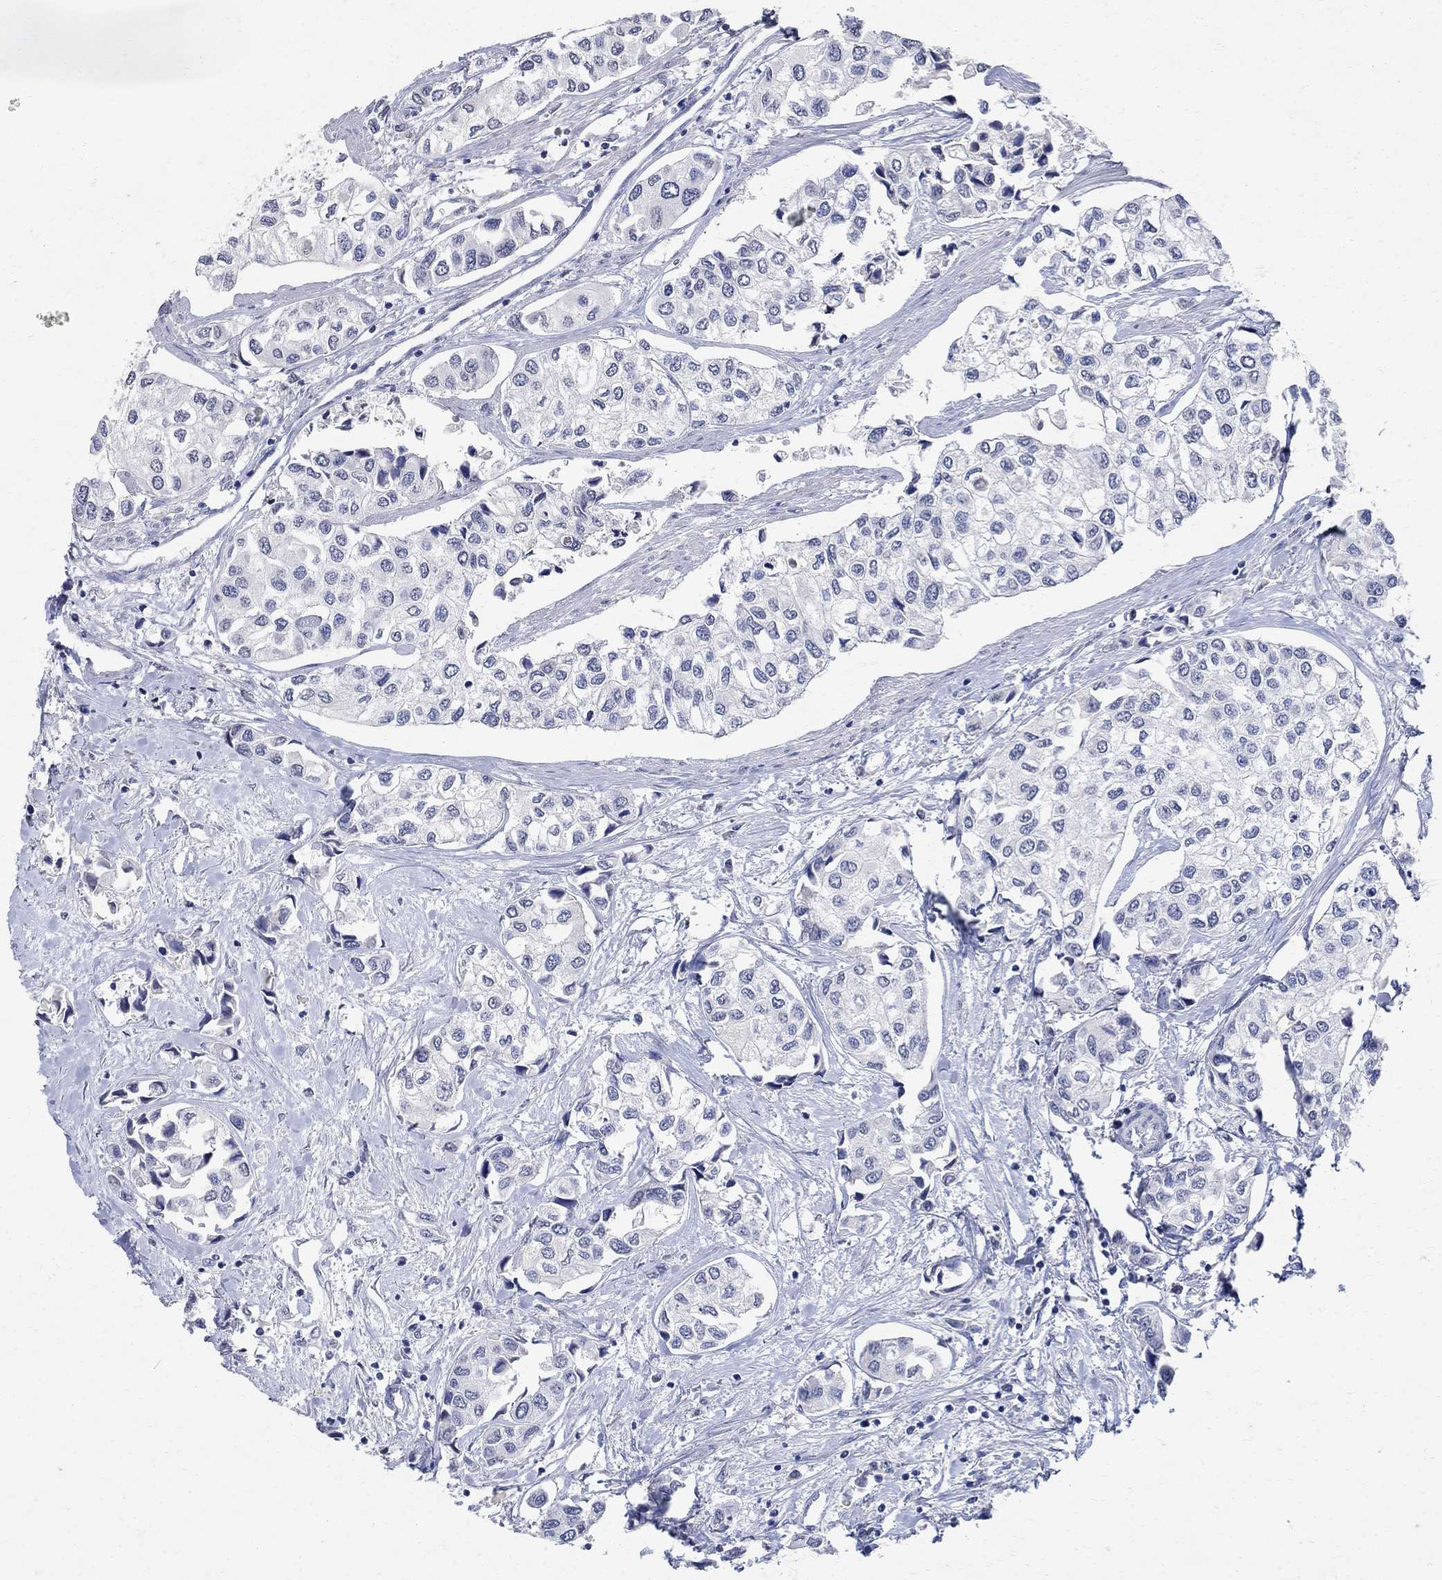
{"staining": {"intensity": "negative", "quantity": "none", "location": "none"}, "tissue": "urothelial cancer", "cell_type": "Tumor cells", "image_type": "cancer", "snomed": [{"axis": "morphology", "description": "Urothelial carcinoma, High grade"}, {"axis": "topography", "description": "Urinary bladder"}], "caption": "A high-resolution image shows immunohistochemistry (IHC) staining of urothelial cancer, which shows no significant positivity in tumor cells.", "gene": "TMEM169", "patient": {"sex": "male", "age": 73}}